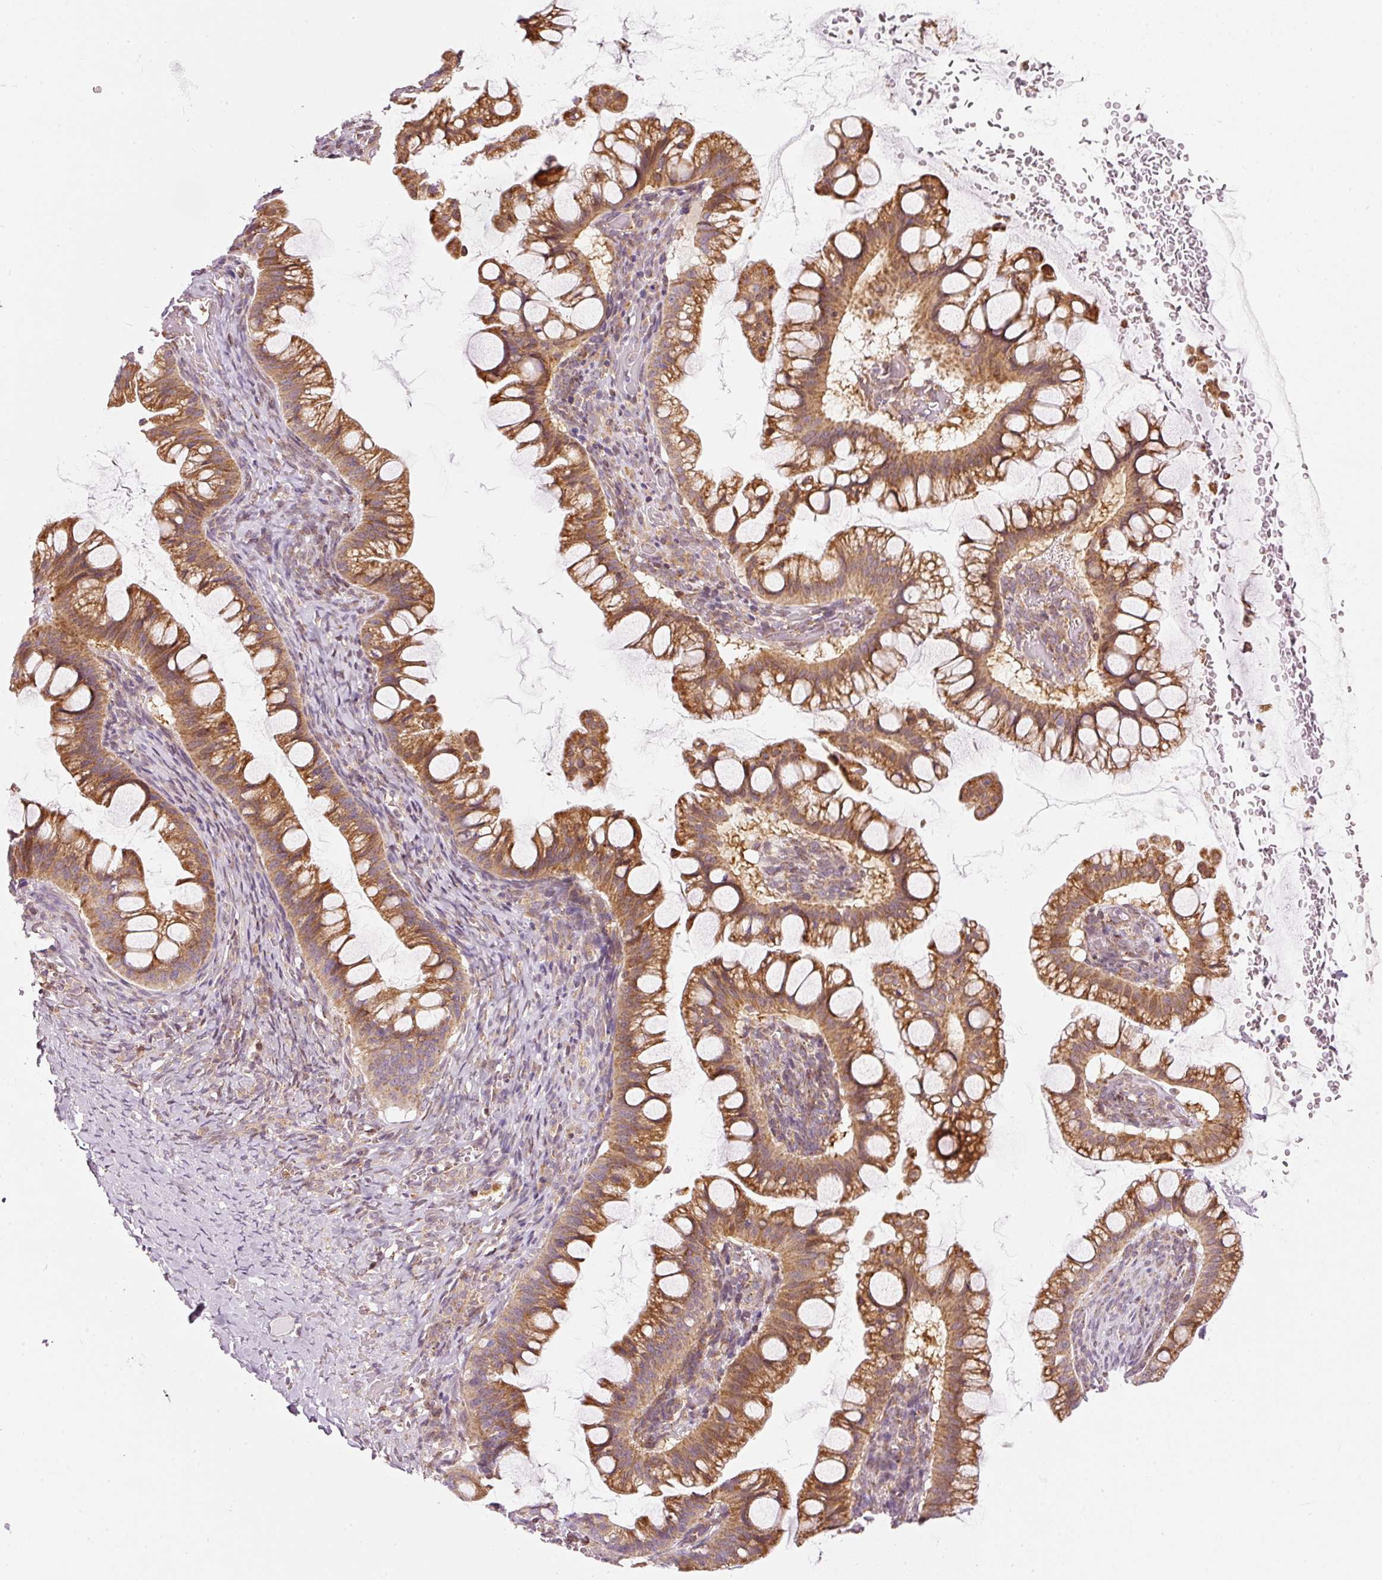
{"staining": {"intensity": "strong", "quantity": ">75%", "location": "cytoplasmic/membranous"}, "tissue": "ovarian cancer", "cell_type": "Tumor cells", "image_type": "cancer", "snomed": [{"axis": "morphology", "description": "Cystadenocarcinoma, mucinous, NOS"}, {"axis": "topography", "description": "Ovary"}], "caption": "The image exhibits staining of ovarian cancer, revealing strong cytoplasmic/membranous protein staining (brown color) within tumor cells.", "gene": "SNAPC5", "patient": {"sex": "female", "age": 73}}